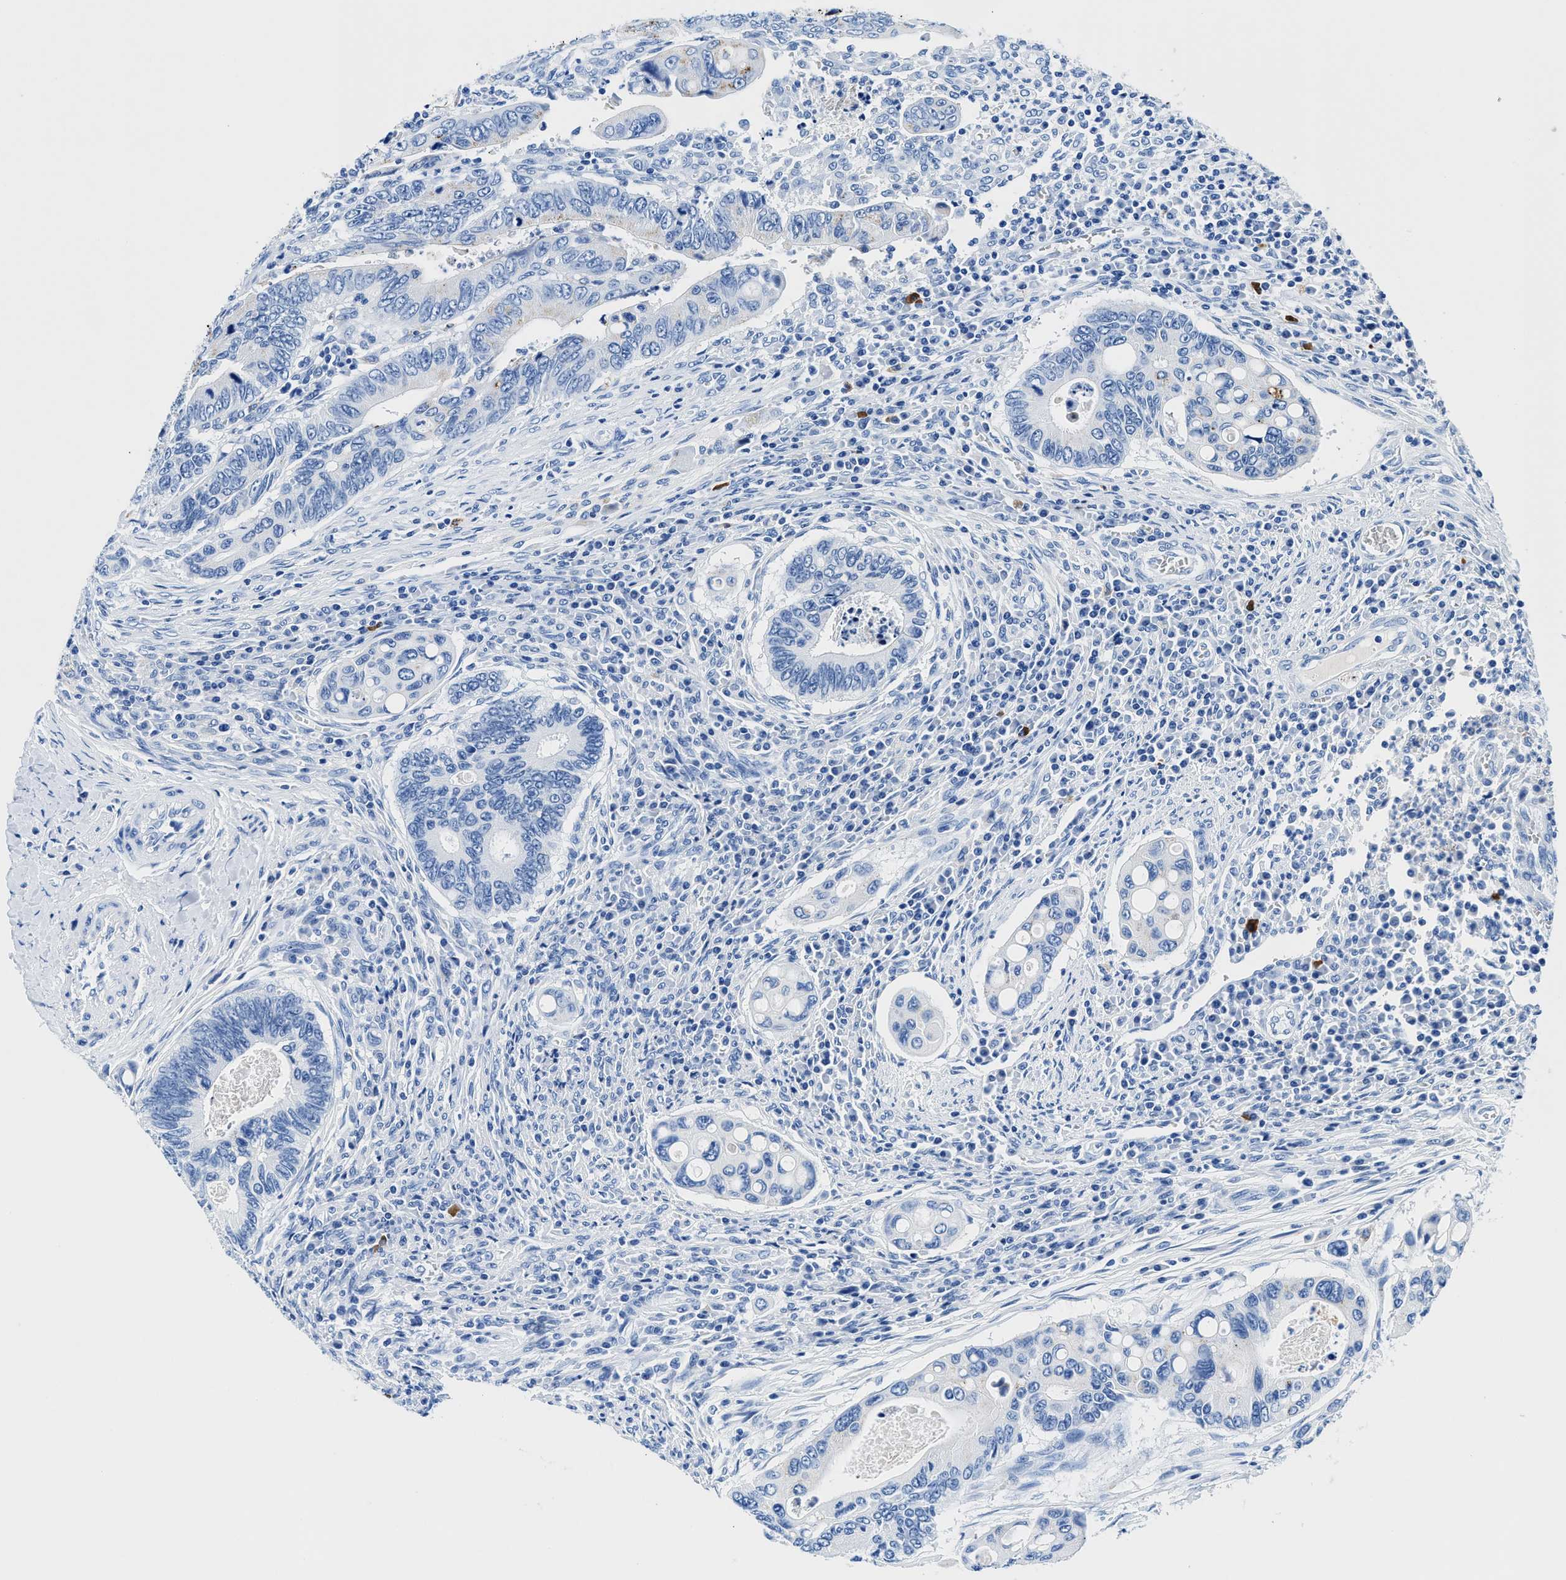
{"staining": {"intensity": "negative", "quantity": "none", "location": "none"}, "tissue": "colorectal cancer", "cell_type": "Tumor cells", "image_type": "cancer", "snomed": [{"axis": "morphology", "description": "Inflammation, NOS"}, {"axis": "morphology", "description": "Adenocarcinoma, NOS"}, {"axis": "topography", "description": "Colon"}], "caption": "Immunohistochemistry (IHC) image of human colorectal cancer (adenocarcinoma) stained for a protein (brown), which displays no staining in tumor cells.", "gene": "OR14K1", "patient": {"sex": "male", "age": 72}}